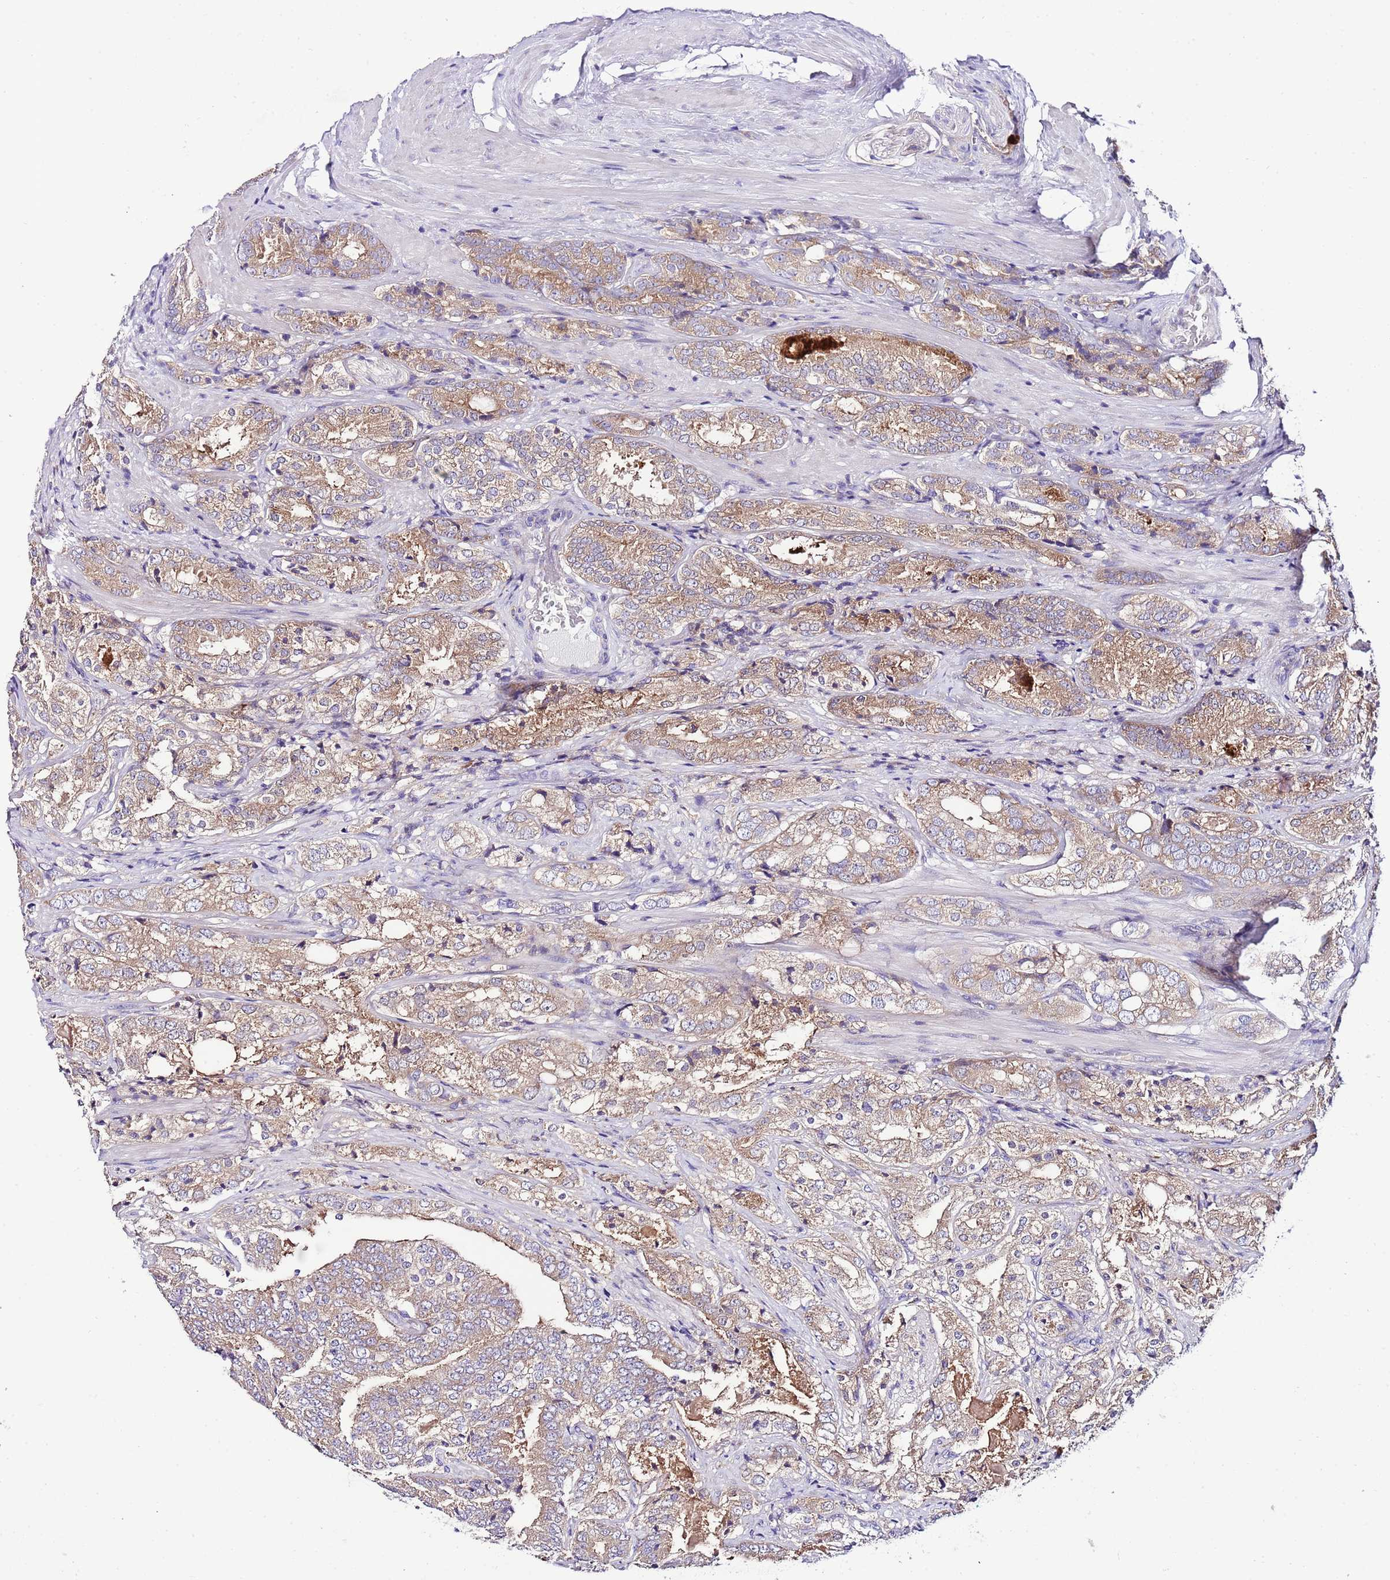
{"staining": {"intensity": "moderate", "quantity": ">75%", "location": "cytoplasmic/membranous"}, "tissue": "prostate cancer", "cell_type": "Tumor cells", "image_type": "cancer", "snomed": [{"axis": "morphology", "description": "Adenocarcinoma, High grade"}, {"axis": "topography", "description": "Prostate"}], "caption": "This is a histology image of IHC staining of prostate cancer, which shows moderate positivity in the cytoplasmic/membranous of tumor cells.", "gene": "RPS10", "patient": {"sex": "male", "age": 63}}